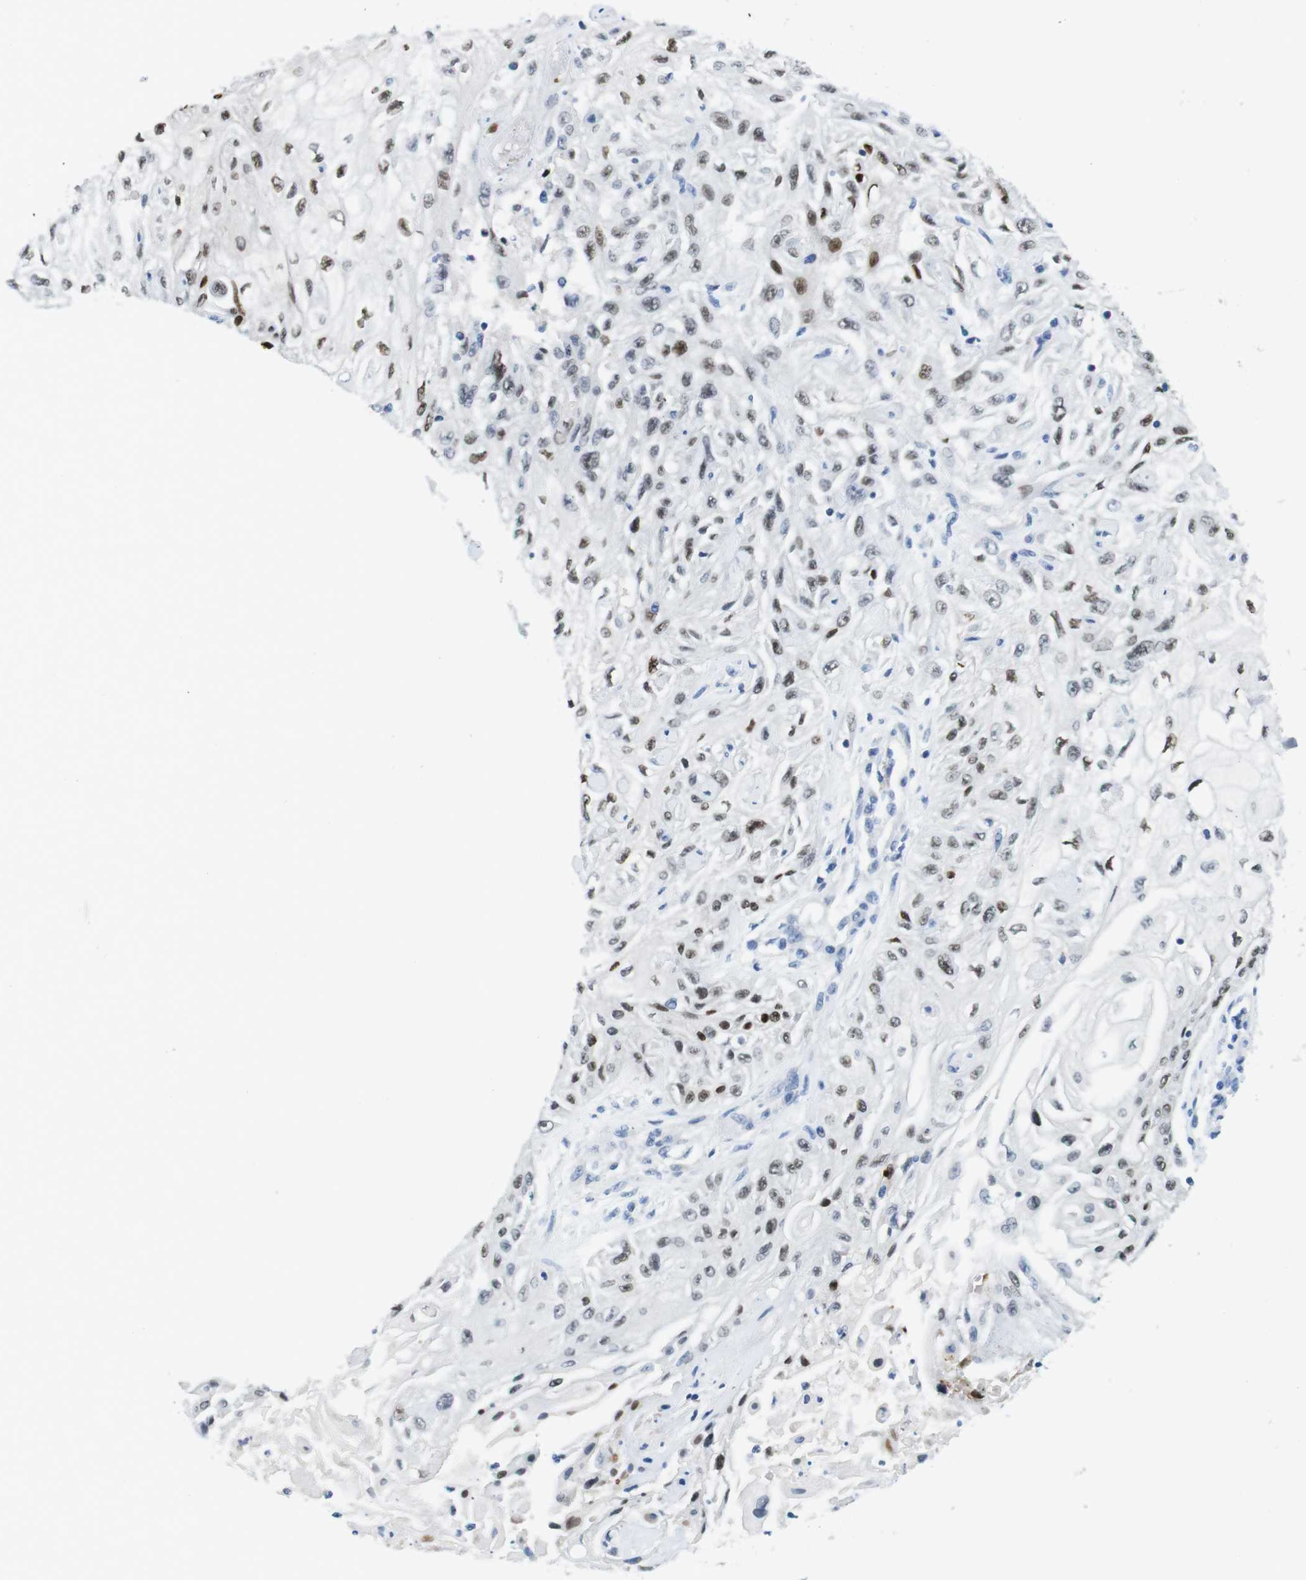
{"staining": {"intensity": "moderate", "quantity": ">75%", "location": "nuclear"}, "tissue": "skin cancer", "cell_type": "Tumor cells", "image_type": "cancer", "snomed": [{"axis": "morphology", "description": "Squamous cell carcinoma, NOS"}, {"axis": "topography", "description": "Skin"}], "caption": "There is medium levels of moderate nuclear expression in tumor cells of skin cancer (squamous cell carcinoma), as demonstrated by immunohistochemical staining (brown color).", "gene": "TFAP2C", "patient": {"sex": "male", "age": 75}}